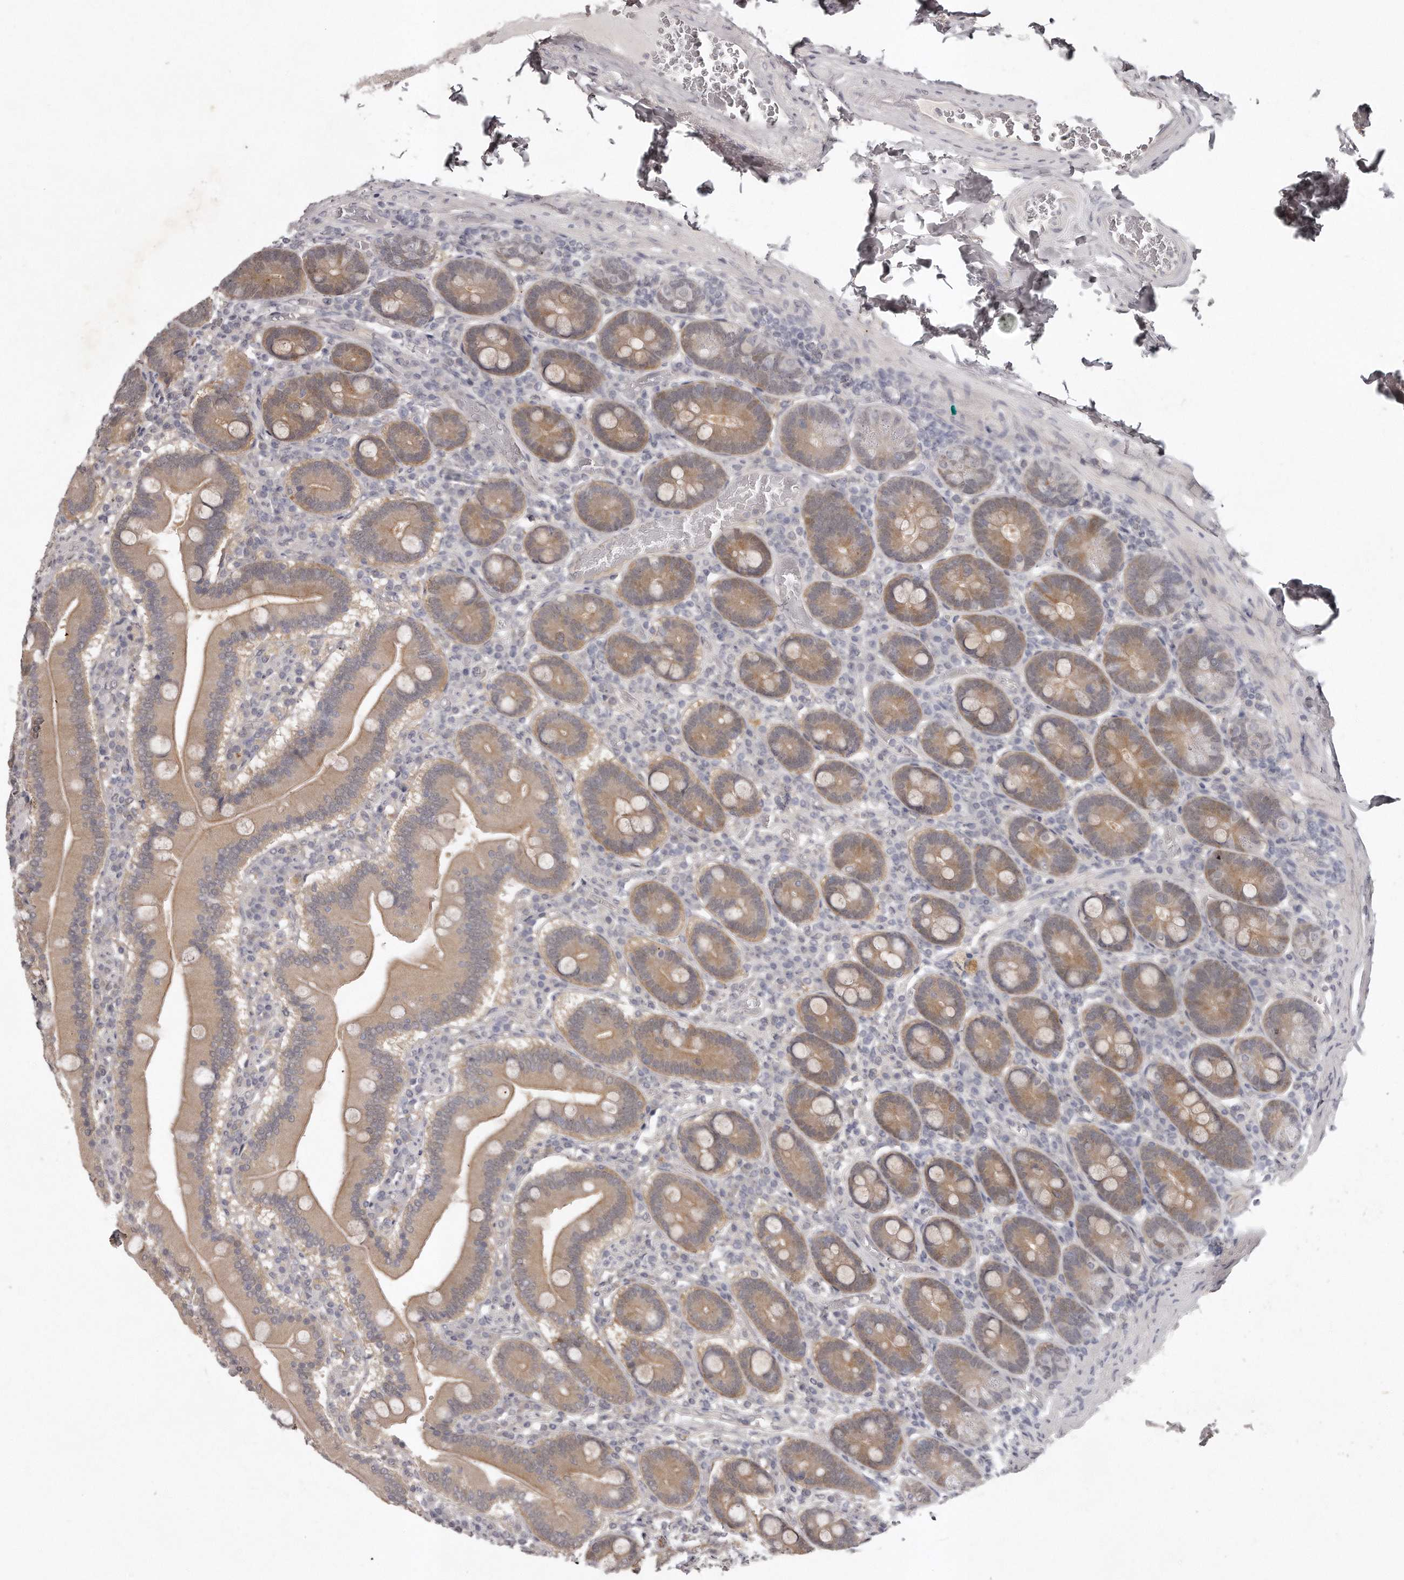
{"staining": {"intensity": "moderate", "quantity": ">75%", "location": "cytoplasmic/membranous"}, "tissue": "duodenum", "cell_type": "Glandular cells", "image_type": "normal", "snomed": [{"axis": "morphology", "description": "Normal tissue, NOS"}, {"axis": "topography", "description": "Duodenum"}], "caption": "About >75% of glandular cells in benign duodenum demonstrate moderate cytoplasmic/membranous protein staining as visualized by brown immunohistochemical staining.", "gene": "GGCT", "patient": {"sex": "female", "age": 62}}